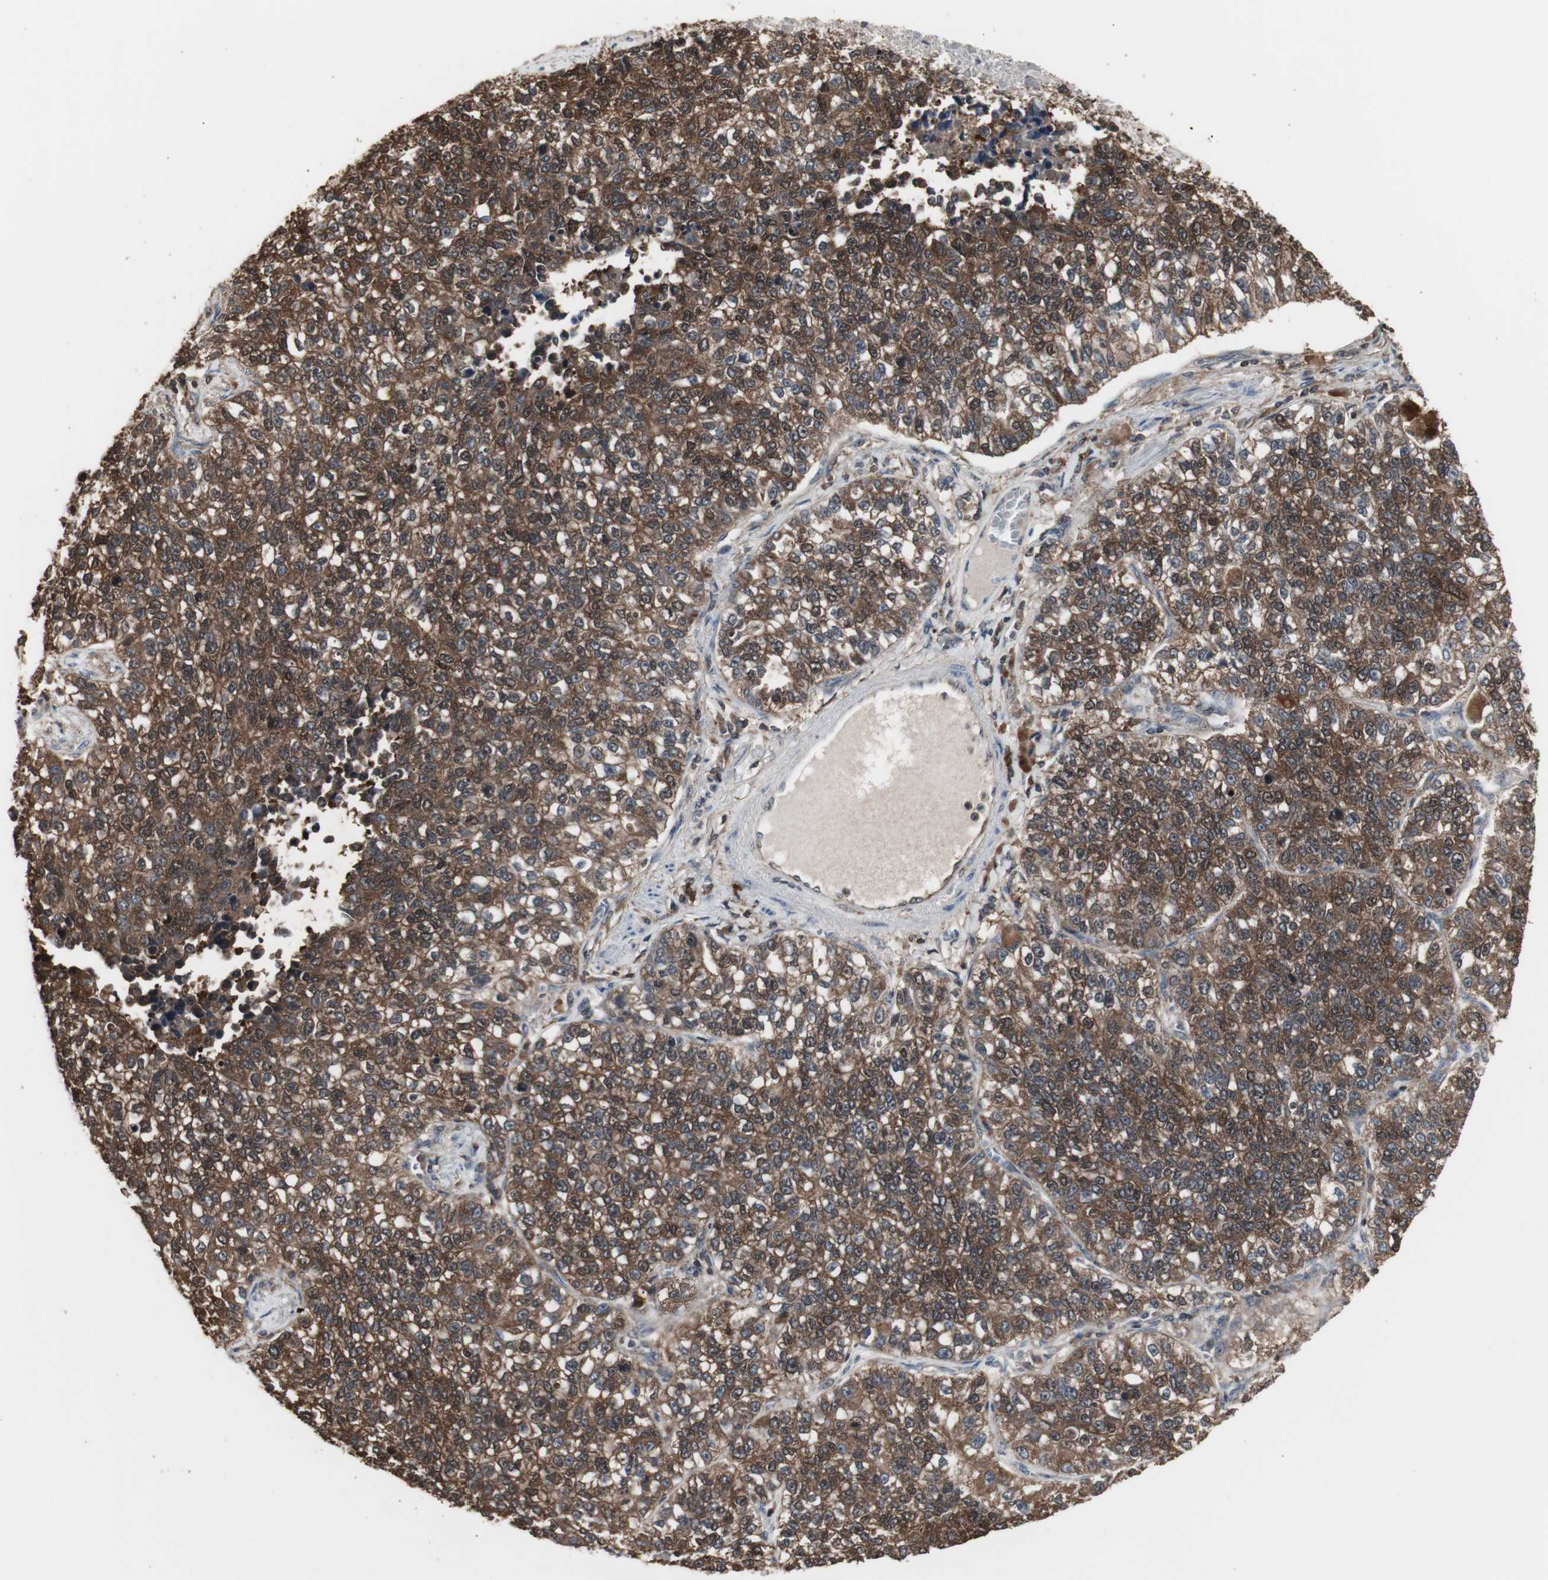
{"staining": {"intensity": "strong", "quantity": ">75%", "location": "cytoplasmic/membranous"}, "tissue": "lung cancer", "cell_type": "Tumor cells", "image_type": "cancer", "snomed": [{"axis": "morphology", "description": "Adenocarcinoma, NOS"}, {"axis": "topography", "description": "Lung"}], "caption": "Lung cancer stained with a protein marker displays strong staining in tumor cells.", "gene": "HPRT1", "patient": {"sex": "male", "age": 49}}